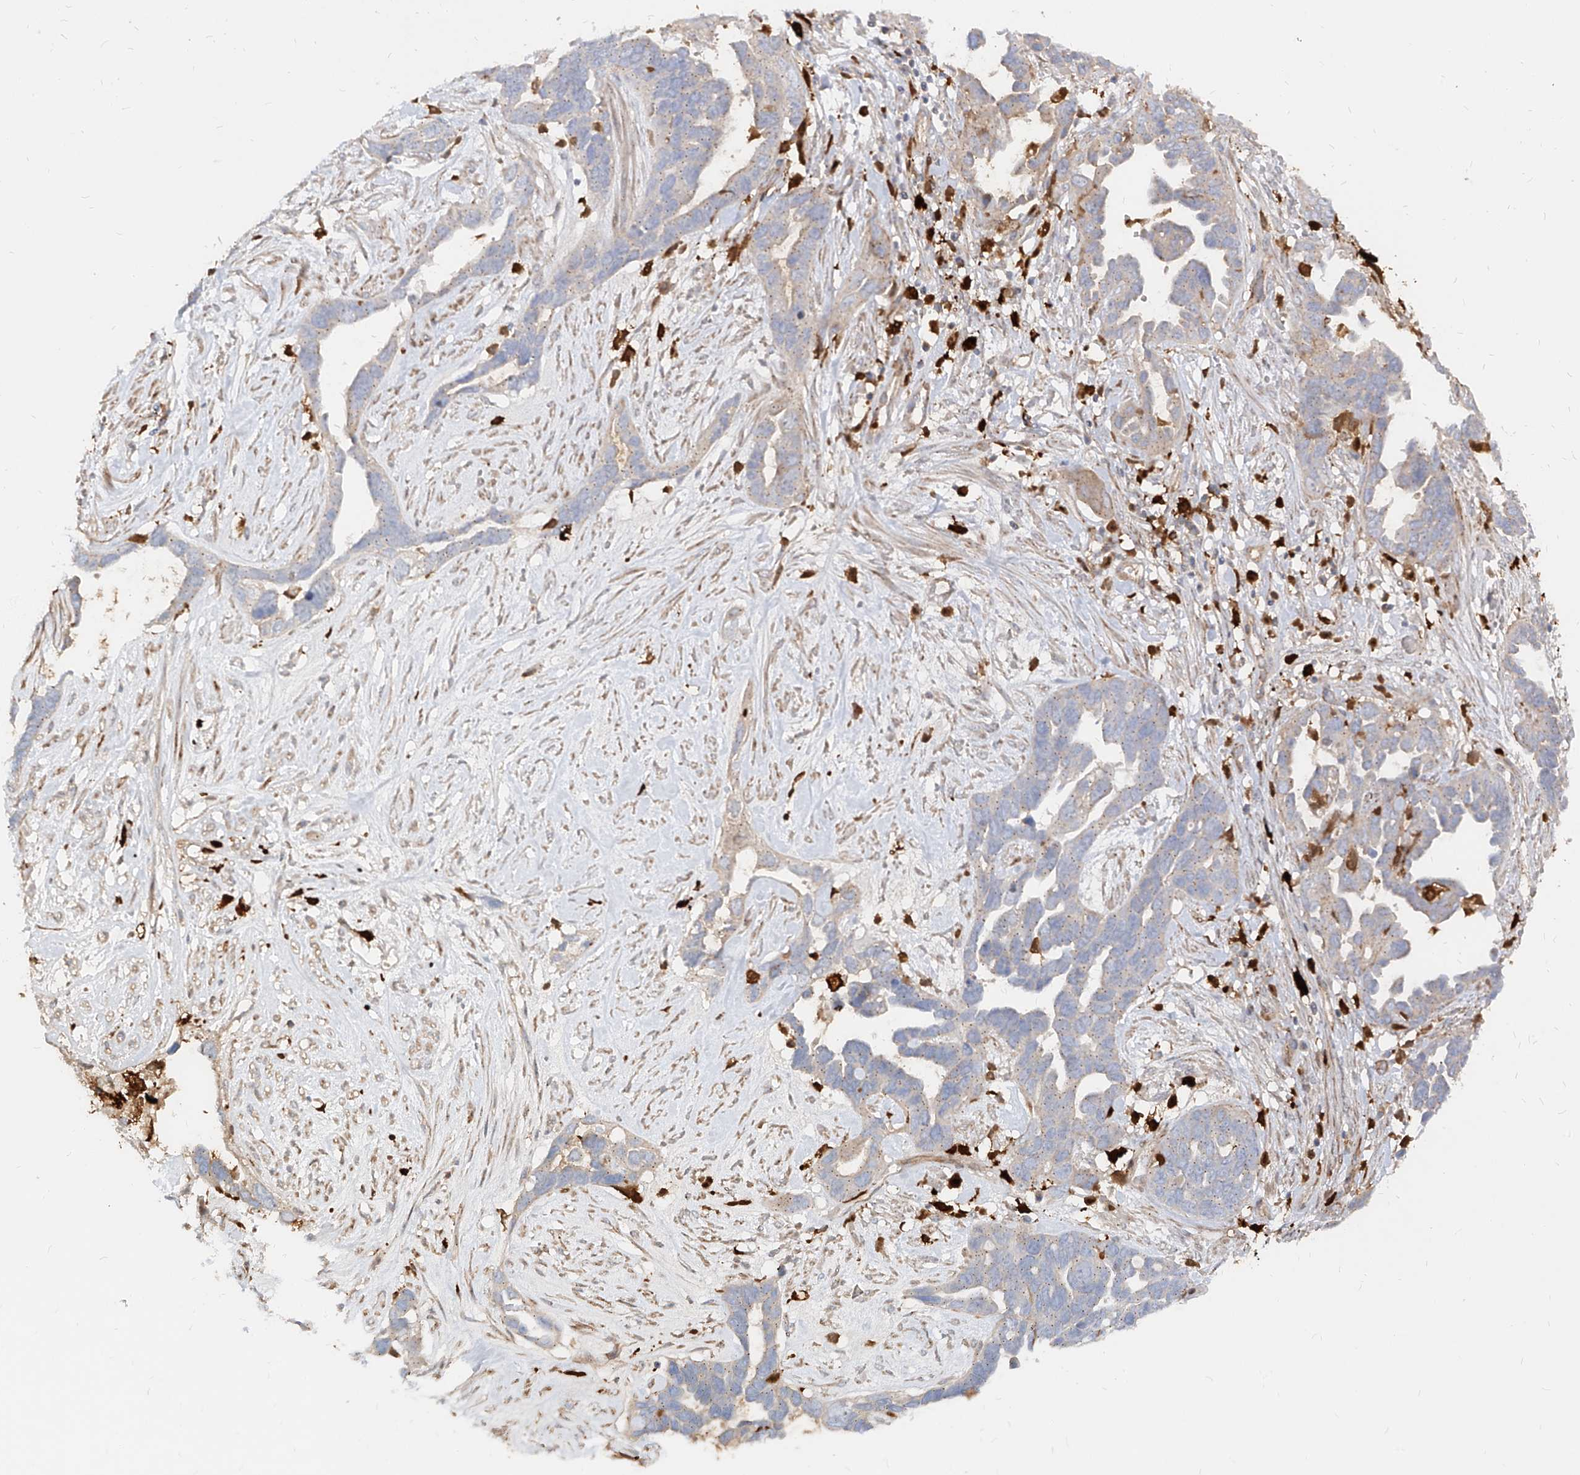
{"staining": {"intensity": "weak", "quantity": "25%-75%", "location": "cytoplasmic/membranous"}, "tissue": "ovarian cancer", "cell_type": "Tumor cells", "image_type": "cancer", "snomed": [{"axis": "morphology", "description": "Cystadenocarcinoma, serous, NOS"}, {"axis": "topography", "description": "Ovary"}], "caption": "This photomicrograph shows immunohistochemistry staining of human ovarian cancer, with low weak cytoplasmic/membranous expression in approximately 25%-75% of tumor cells.", "gene": "KYNU", "patient": {"sex": "female", "age": 54}}